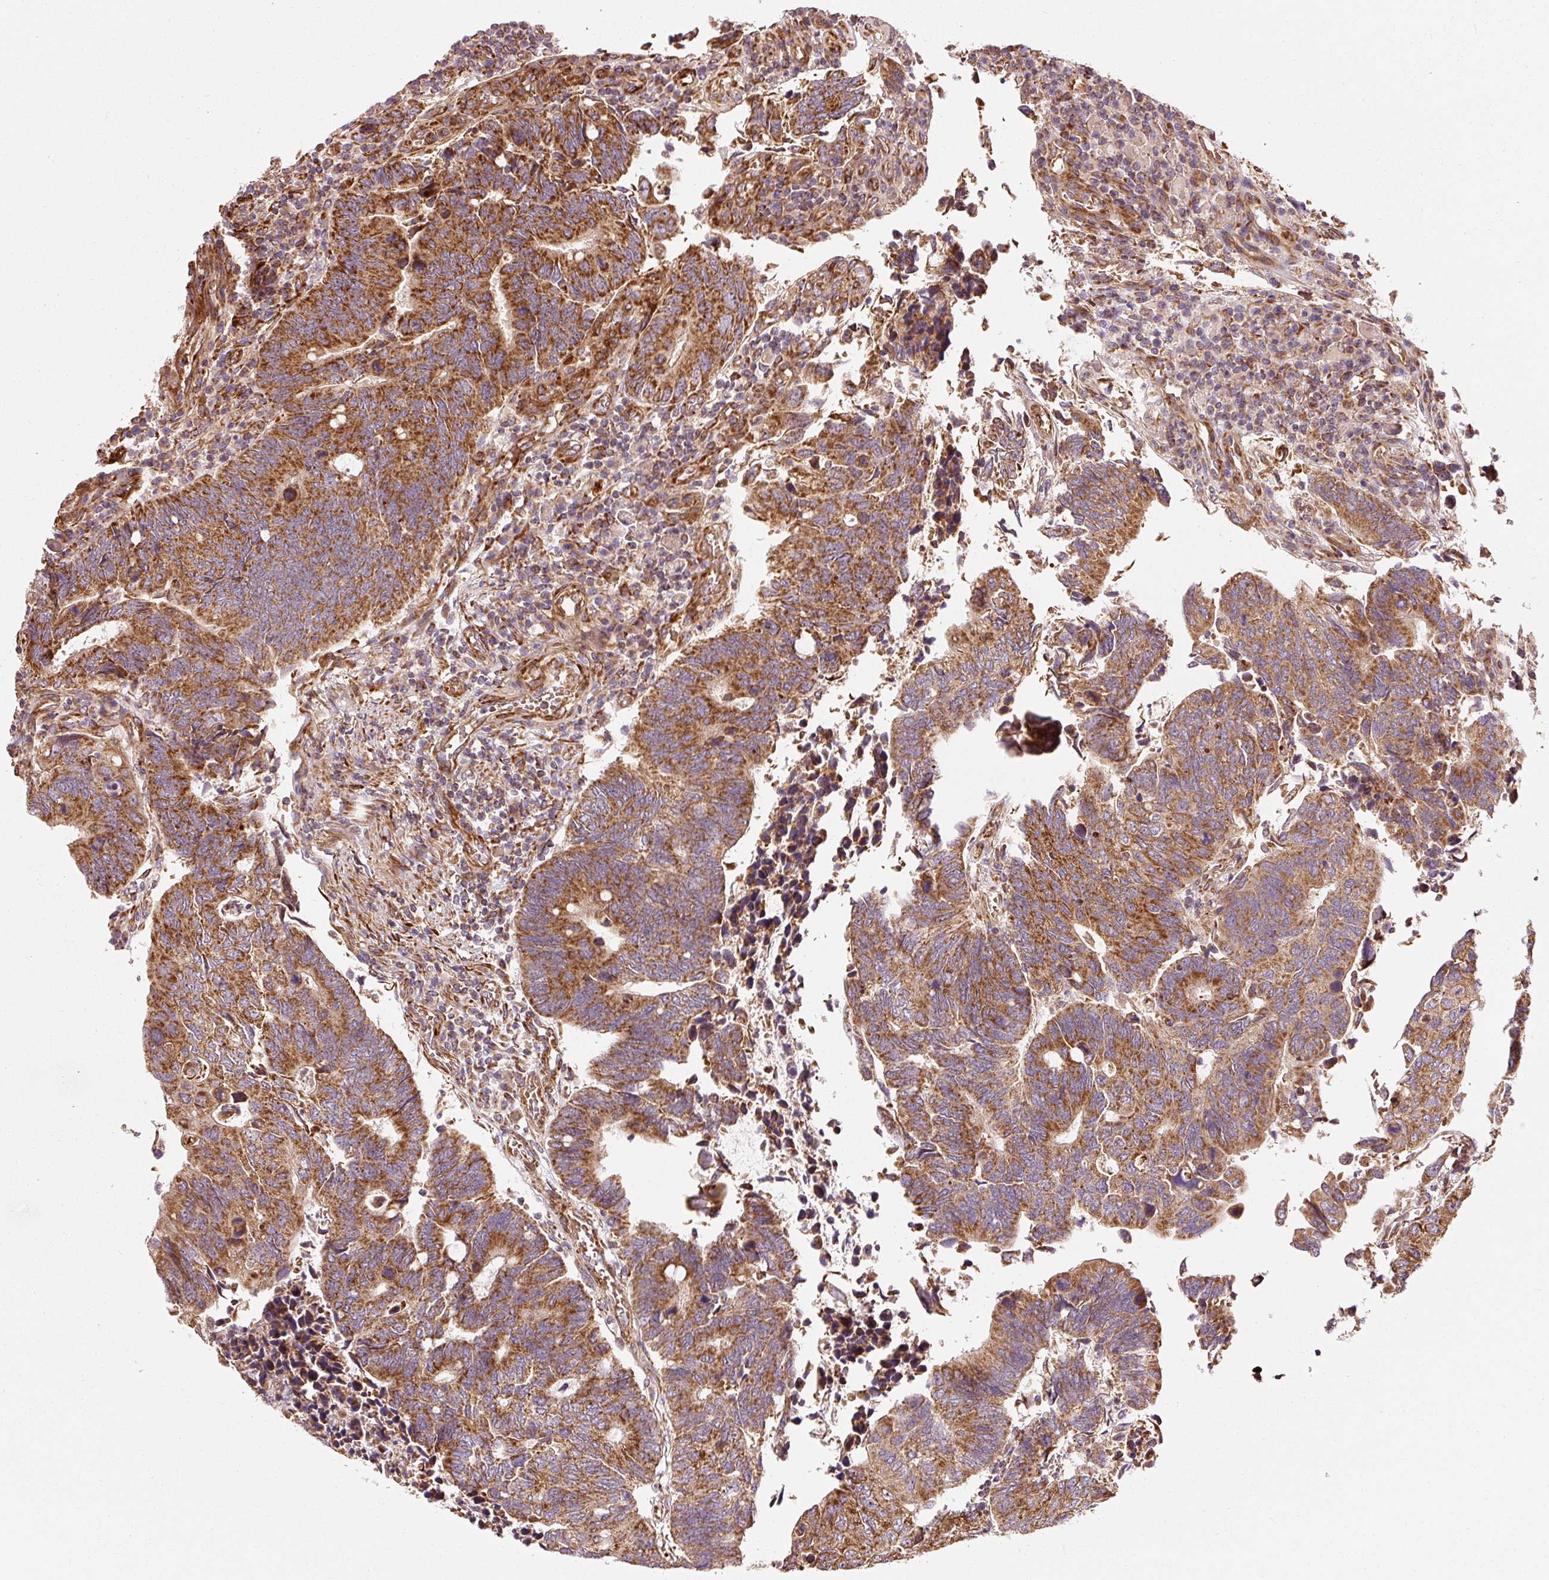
{"staining": {"intensity": "strong", "quantity": ">75%", "location": "cytoplasmic/membranous"}, "tissue": "colorectal cancer", "cell_type": "Tumor cells", "image_type": "cancer", "snomed": [{"axis": "morphology", "description": "Adenocarcinoma, NOS"}, {"axis": "topography", "description": "Colon"}], "caption": "Adenocarcinoma (colorectal) stained with immunohistochemistry (IHC) reveals strong cytoplasmic/membranous positivity in about >75% of tumor cells. Nuclei are stained in blue.", "gene": "ISCU", "patient": {"sex": "male", "age": 87}}